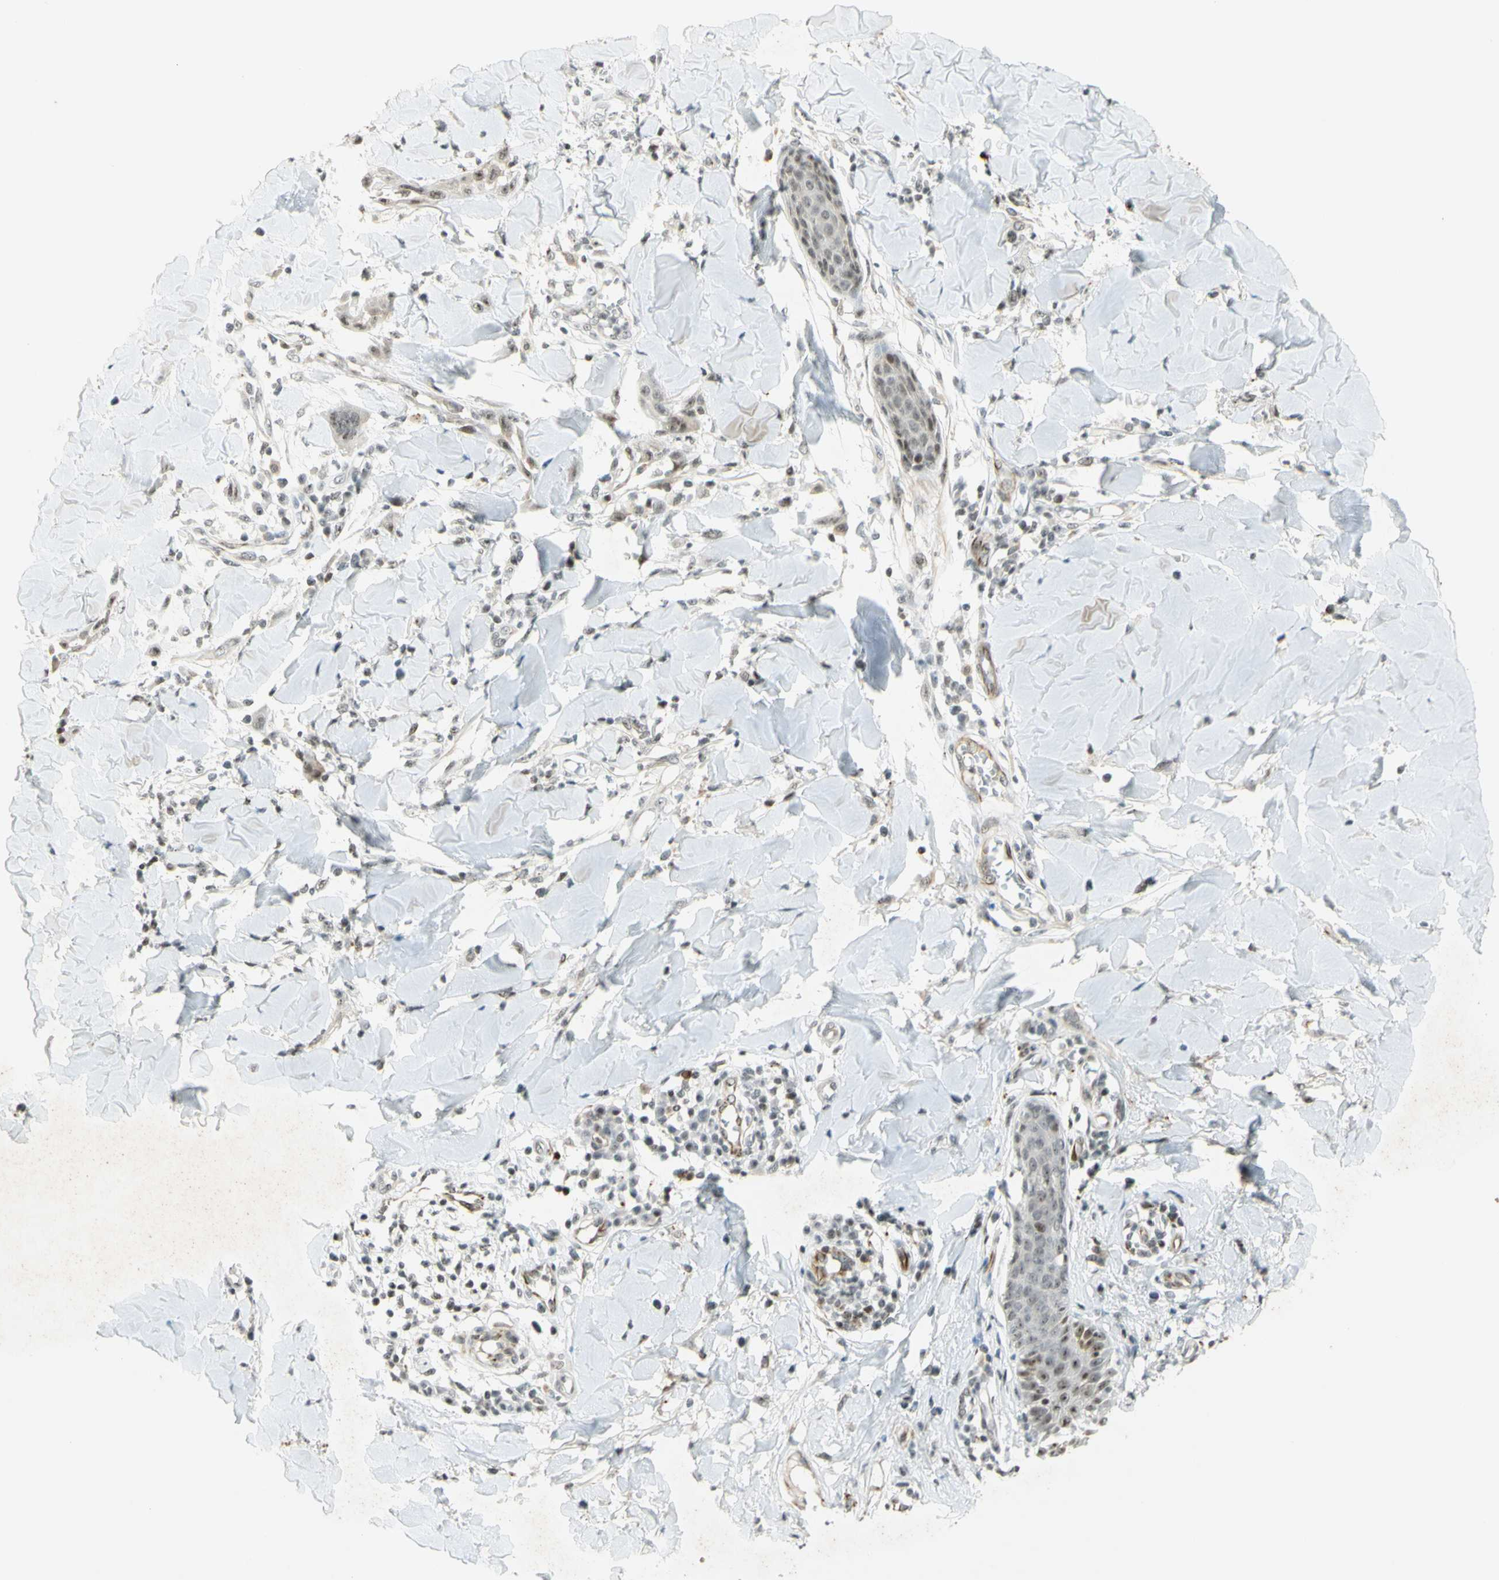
{"staining": {"intensity": "moderate", "quantity": ">75%", "location": "nuclear"}, "tissue": "skin cancer", "cell_type": "Tumor cells", "image_type": "cancer", "snomed": [{"axis": "morphology", "description": "Squamous cell carcinoma, NOS"}, {"axis": "topography", "description": "Skin"}], "caption": "Immunohistochemistry (IHC) image of neoplastic tissue: human skin cancer (squamous cell carcinoma) stained using immunohistochemistry demonstrates medium levels of moderate protein expression localized specifically in the nuclear of tumor cells, appearing as a nuclear brown color.", "gene": "IRF1", "patient": {"sex": "male", "age": 24}}